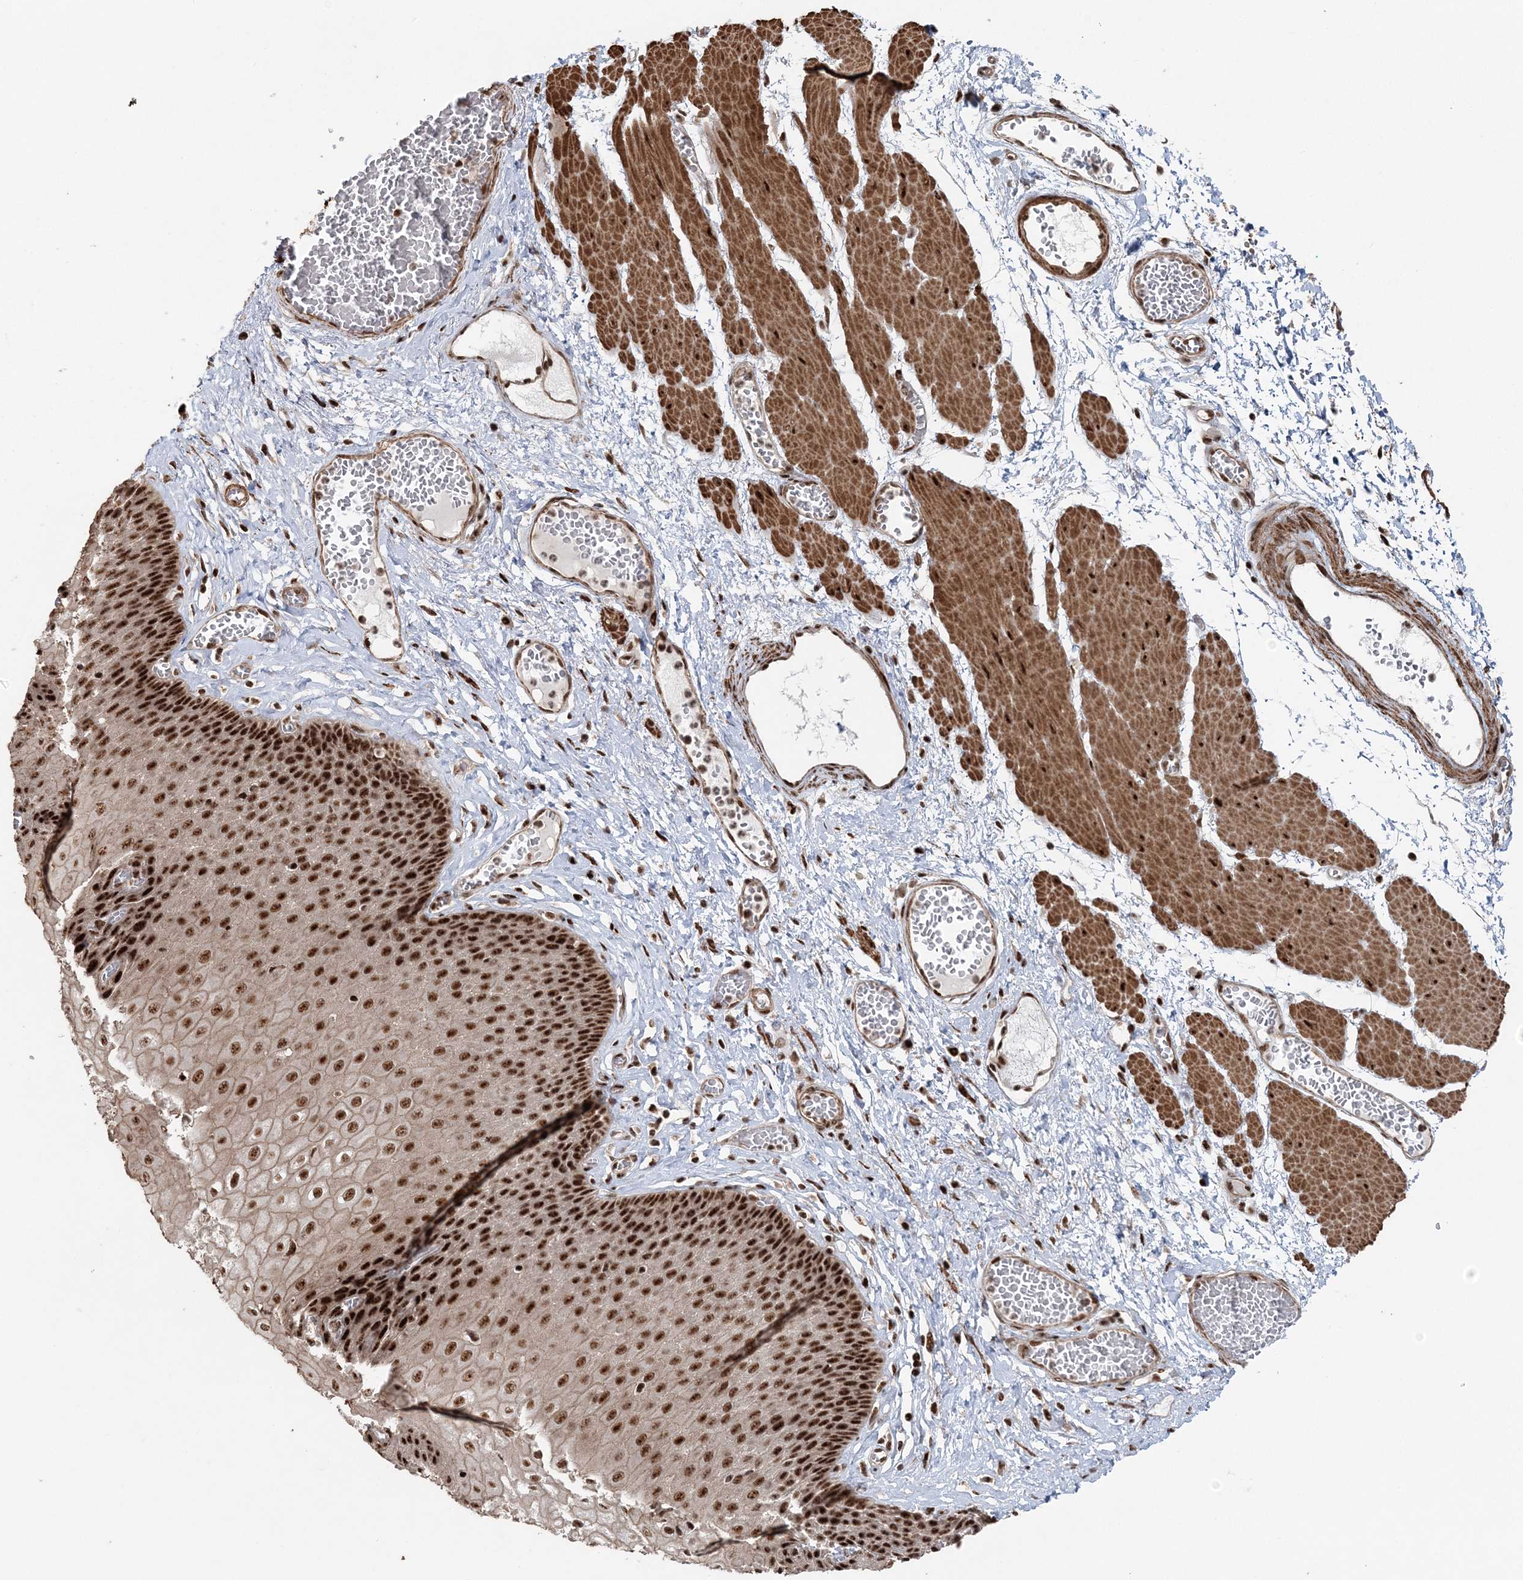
{"staining": {"intensity": "strong", "quantity": ">75%", "location": "nuclear"}, "tissue": "esophagus", "cell_type": "Squamous epithelial cells", "image_type": "normal", "snomed": [{"axis": "morphology", "description": "Normal tissue, NOS"}, {"axis": "topography", "description": "Esophagus"}], "caption": "Protein positivity by immunohistochemistry displays strong nuclear staining in approximately >75% of squamous epithelial cells in benign esophagus.", "gene": "EXOSC8", "patient": {"sex": "male", "age": 60}}